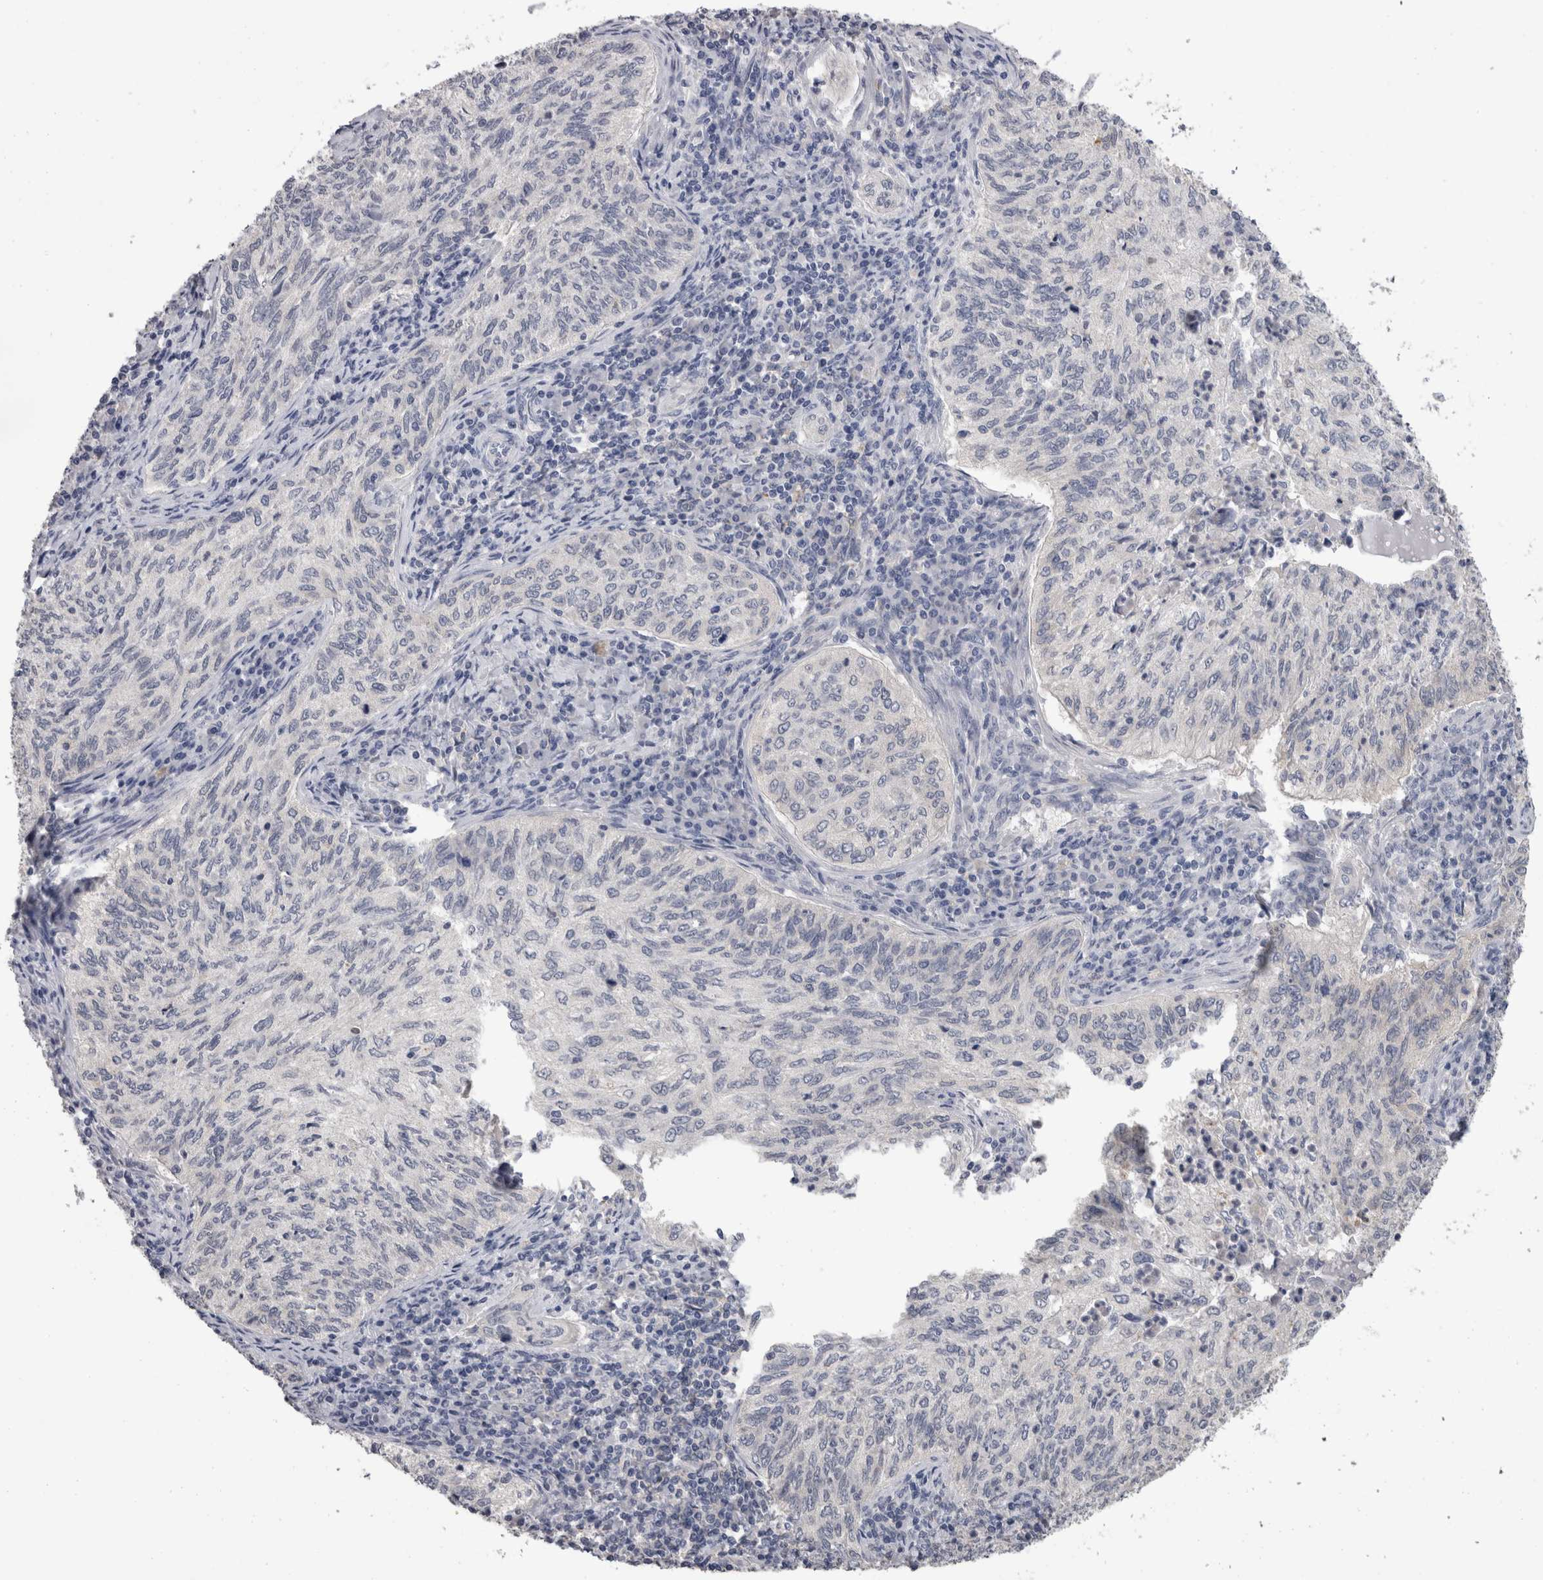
{"staining": {"intensity": "negative", "quantity": "none", "location": "none"}, "tissue": "cervical cancer", "cell_type": "Tumor cells", "image_type": "cancer", "snomed": [{"axis": "morphology", "description": "Squamous cell carcinoma, NOS"}, {"axis": "topography", "description": "Cervix"}], "caption": "This is an immunohistochemistry micrograph of human squamous cell carcinoma (cervical). There is no staining in tumor cells.", "gene": "FHOD3", "patient": {"sex": "female", "age": 30}}